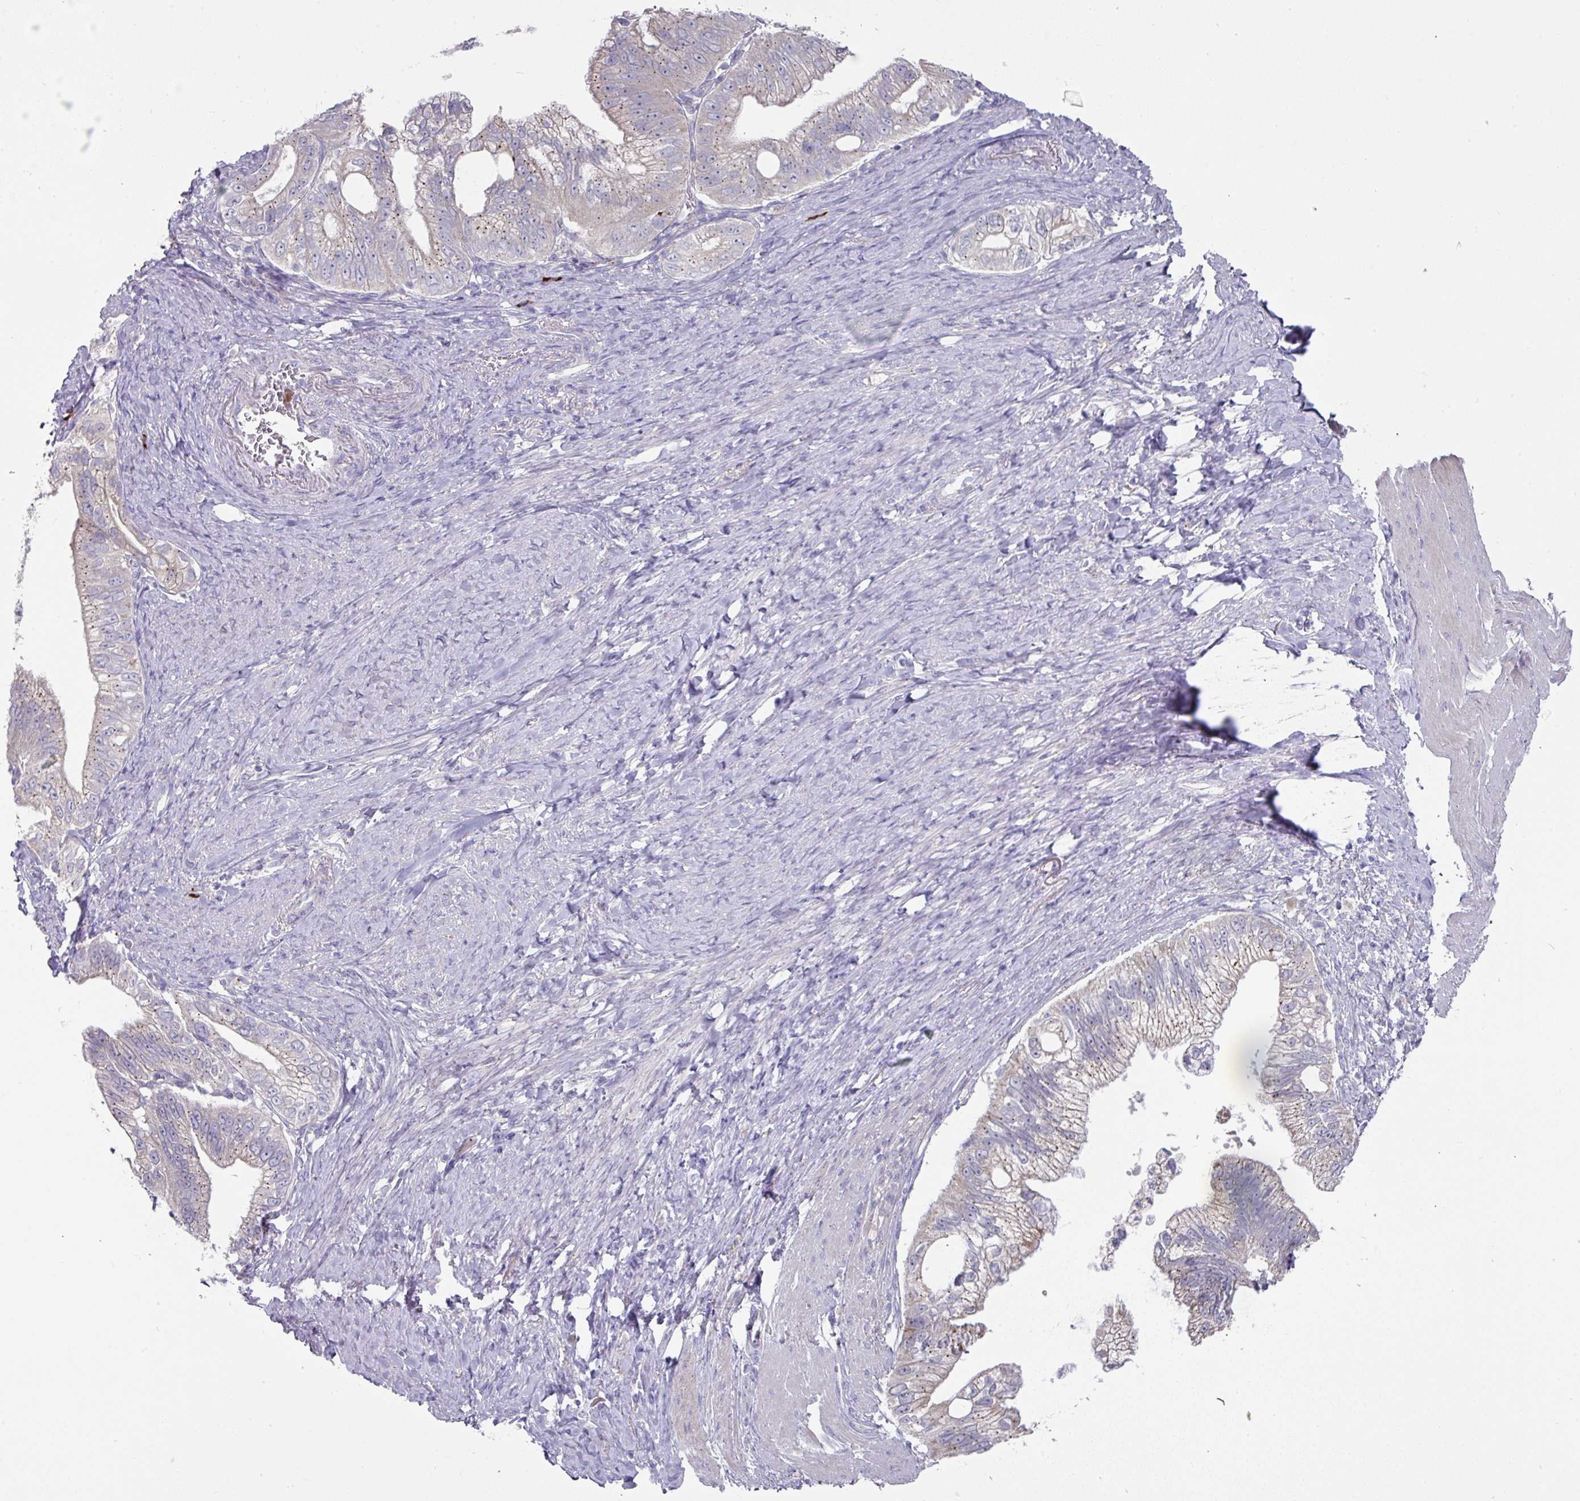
{"staining": {"intensity": "weak", "quantity": "<25%", "location": "cytoplasmic/membranous"}, "tissue": "pancreatic cancer", "cell_type": "Tumor cells", "image_type": "cancer", "snomed": [{"axis": "morphology", "description": "Adenocarcinoma, NOS"}, {"axis": "topography", "description": "Pancreas"}], "caption": "Photomicrograph shows no protein positivity in tumor cells of pancreatic adenocarcinoma tissue.", "gene": "IL4R", "patient": {"sex": "male", "age": 70}}